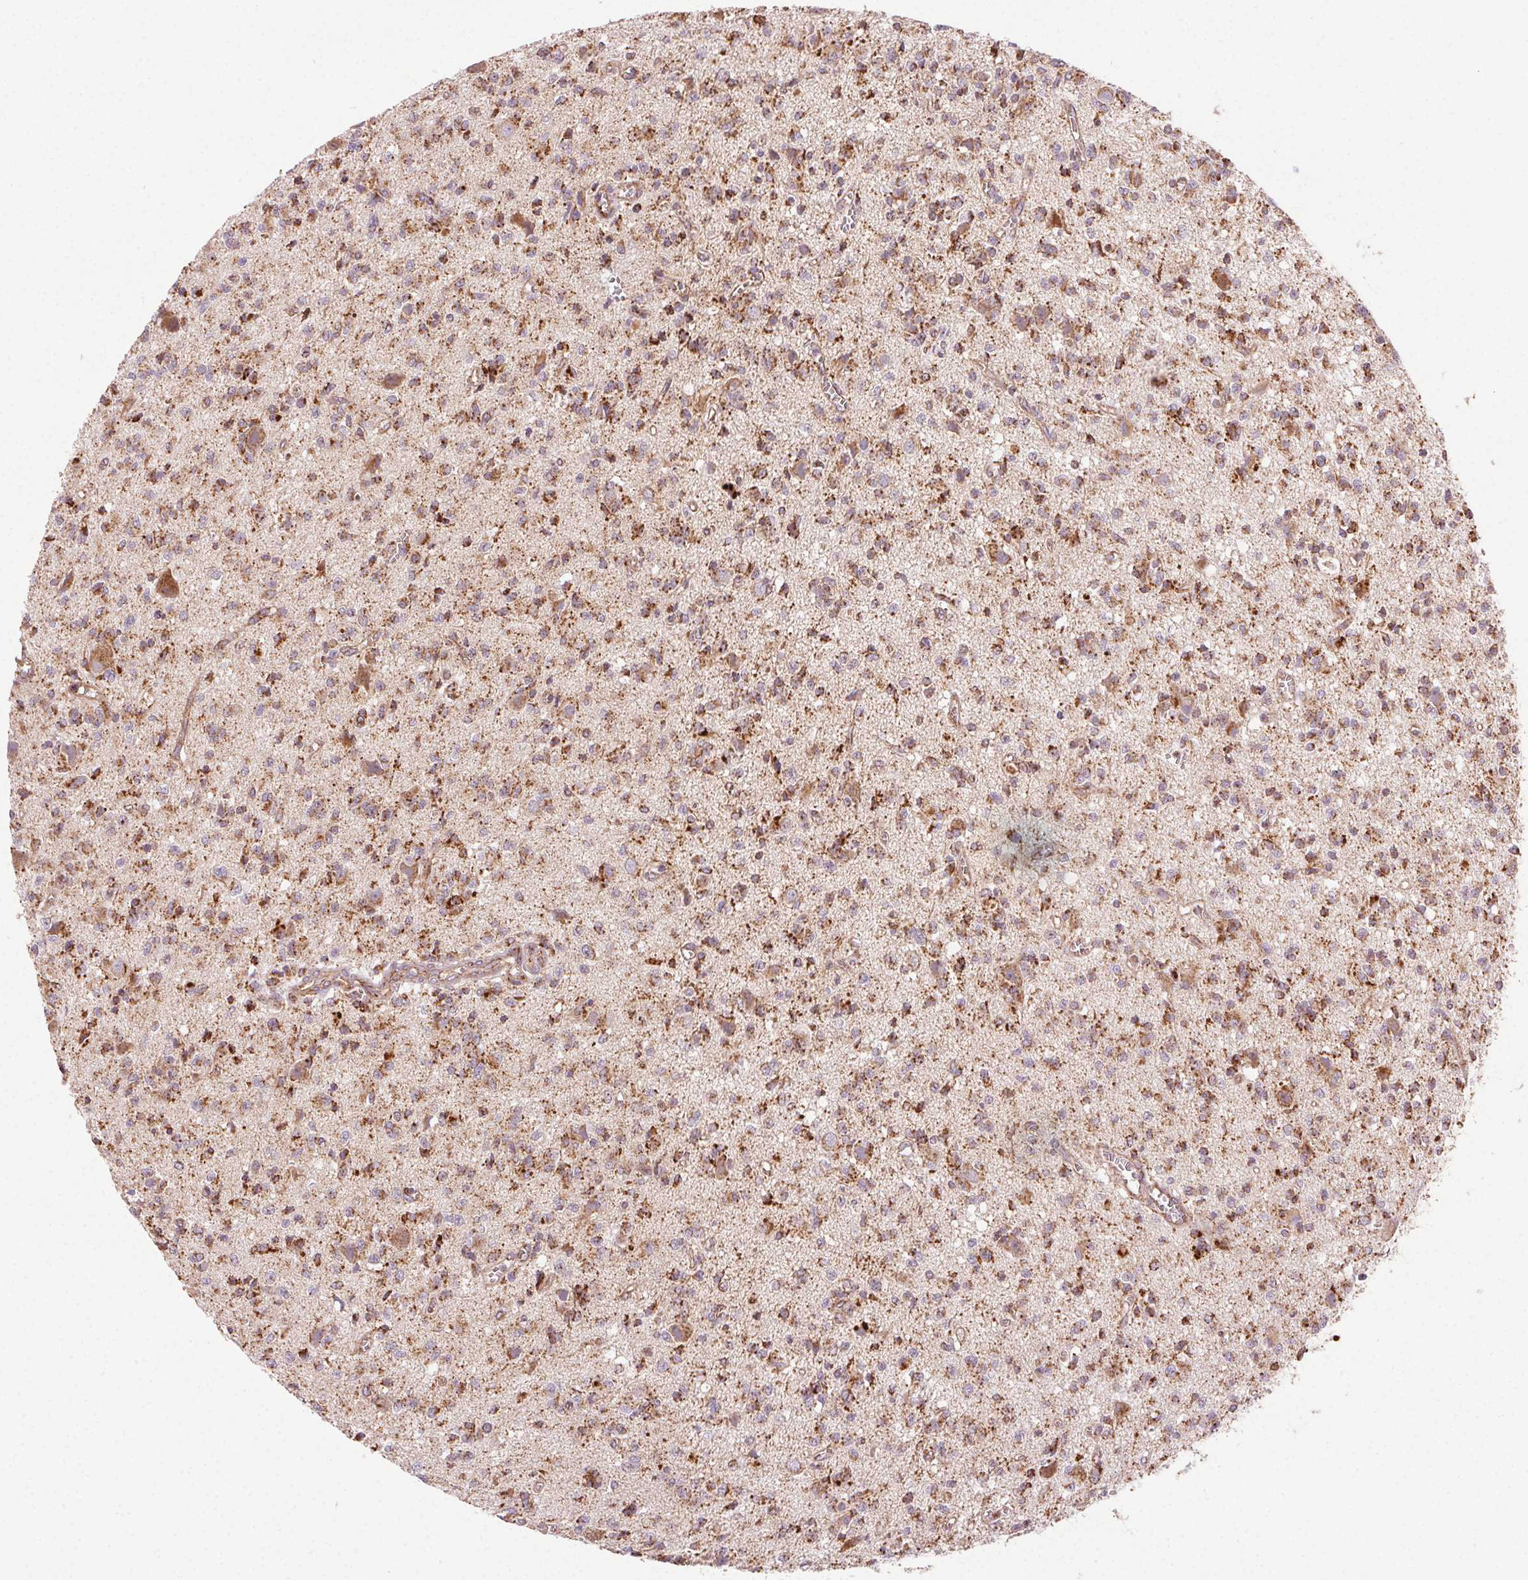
{"staining": {"intensity": "moderate", "quantity": ">75%", "location": "cytoplasmic/membranous"}, "tissue": "glioma", "cell_type": "Tumor cells", "image_type": "cancer", "snomed": [{"axis": "morphology", "description": "Glioma, malignant, Low grade"}, {"axis": "topography", "description": "Brain"}], "caption": "Protein analysis of glioma tissue shows moderate cytoplasmic/membranous positivity in about >75% of tumor cells. (brown staining indicates protein expression, while blue staining denotes nuclei).", "gene": "CLPB", "patient": {"sex": "male", "age": 64}}